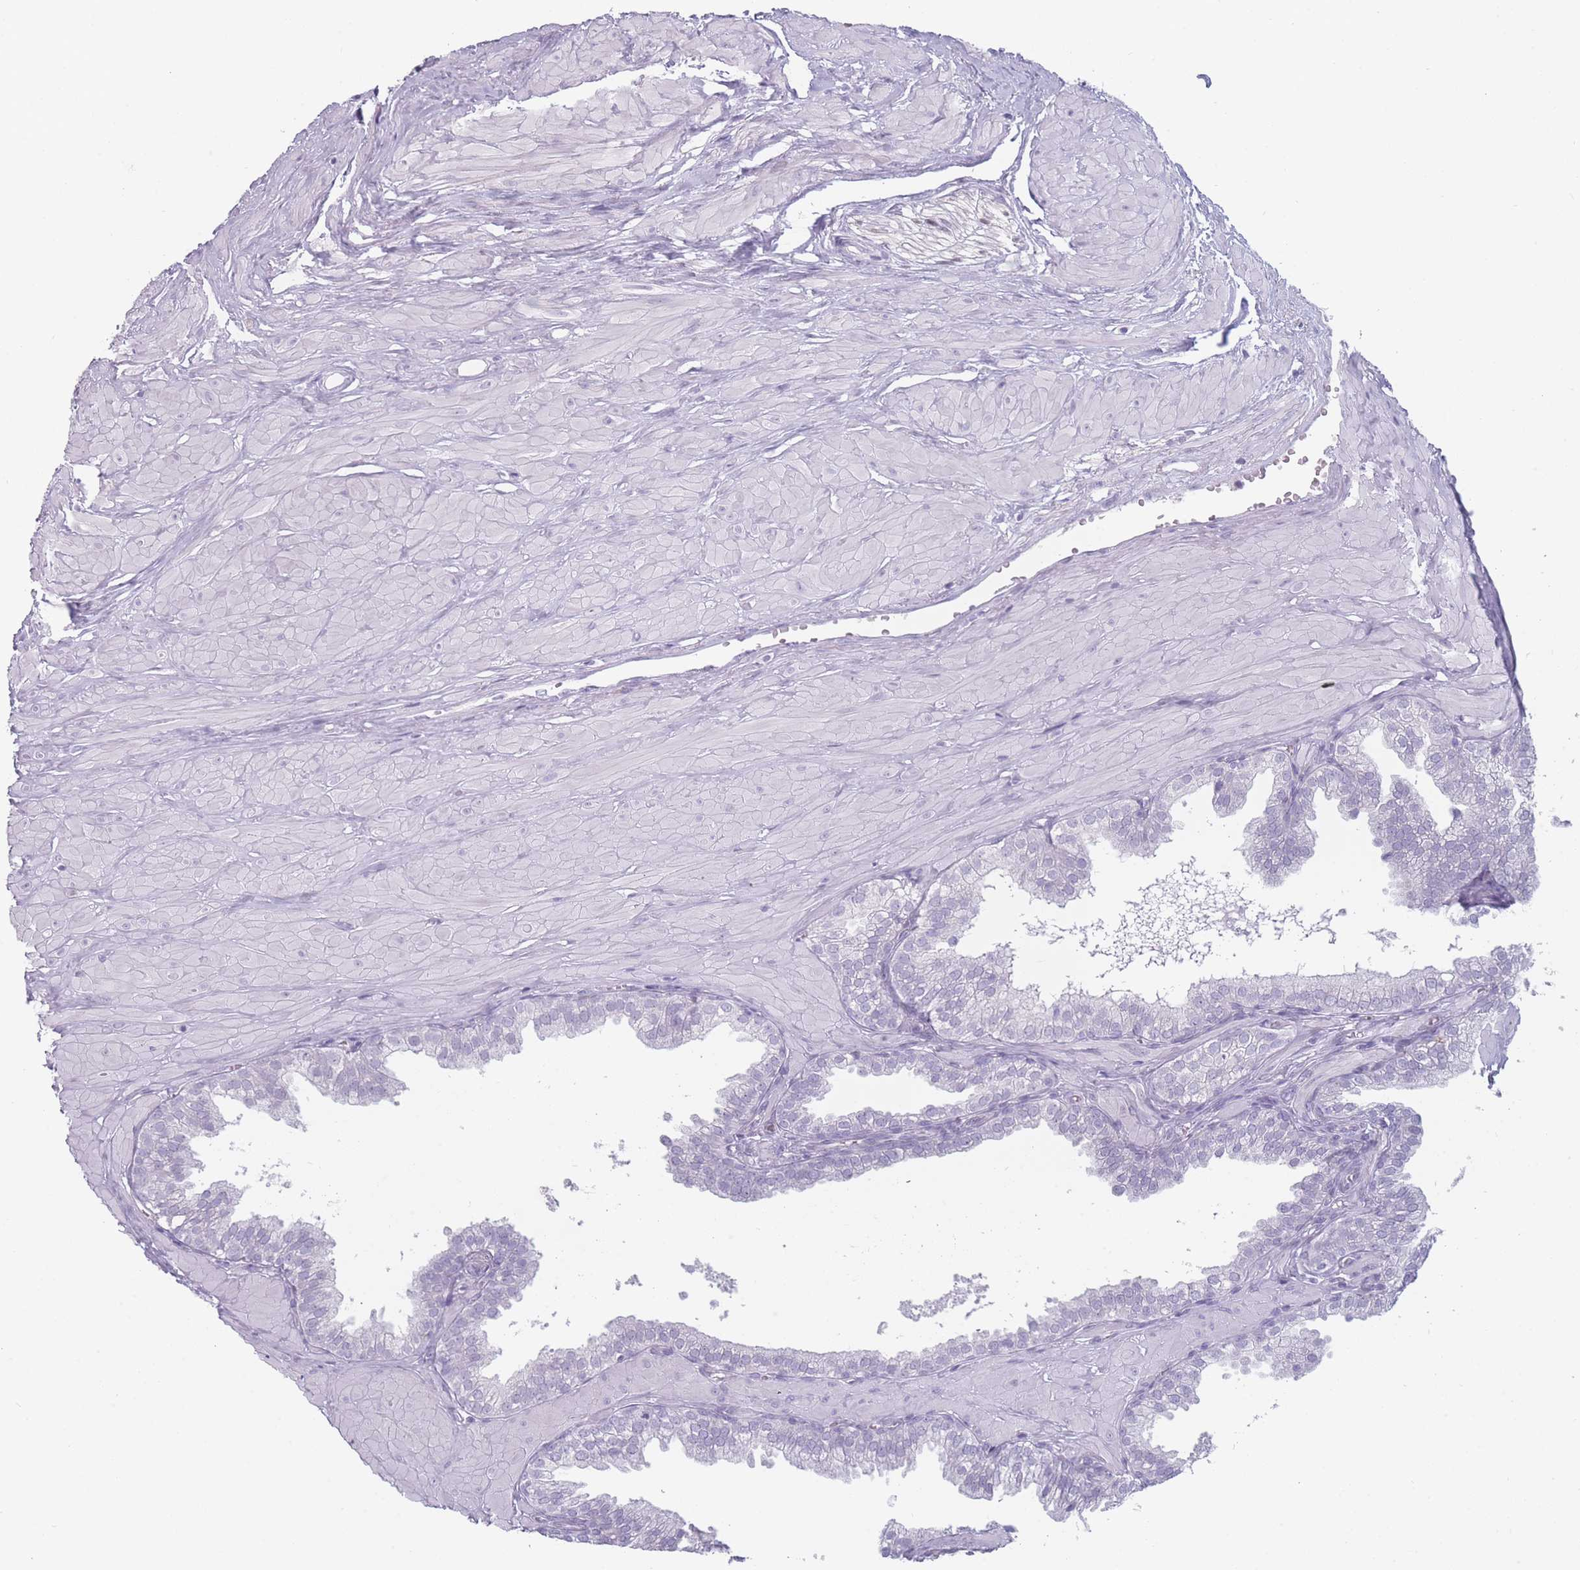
{"staining": {"intensity": "negative", "quantity": "none", "location": "none"}, "tissue": "prostate", "cell_type": "Glandular cells", "image_type": "normal", "snomed": [{"axis": "morphology", "description": "Normal tissue, NOS"}, {"axis": "topography", "description": "Prostate"}, {"axis": "topography", "description": "Peripheral nerve tissue"}], "caption": "Glandular cells show no significant staining in unremarkable prostate. The staining is performed using DAB brown chromogen with nuclei counter-stained in using hematoxylin.", "gene": "ROS1", "patient": {"sex": "male", "age": 55}}